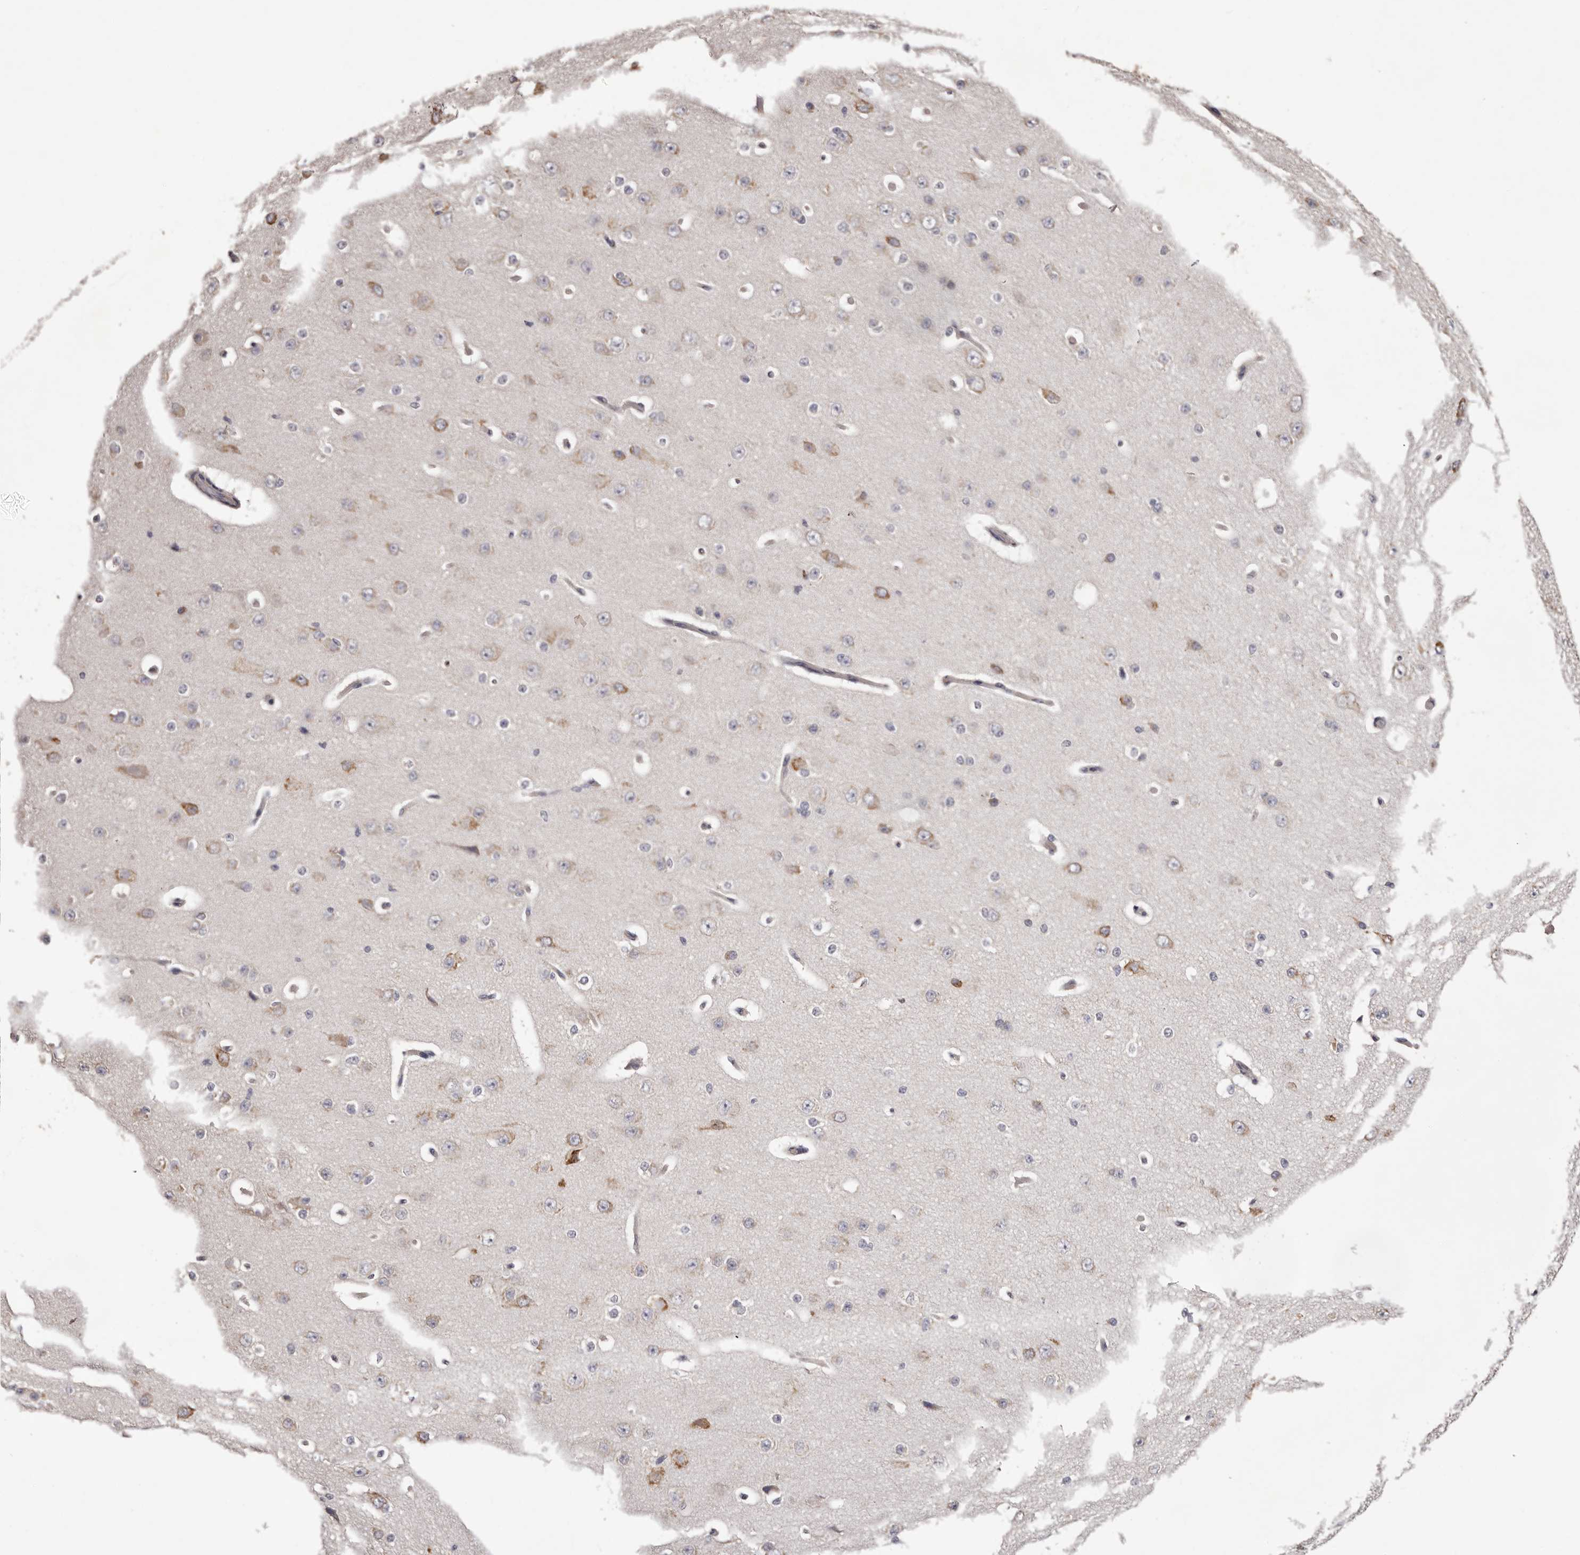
{"staining": {"intensity": "negative", "quantity": "none", "location": "none"}, "tissue": "cerebral cortex", "cell_type": "Endothelial cells", "image_type": "normal", "snomed": [{"axis": "morphology", "description": "Normal tissue, NOS"}, {"axis": "morphology", "description": "Developmental malformation"}, {"axis": "topography", "description": "Cerebral cortex"}], "caption": "Endothelial cells show no significant protein positivity in normal cerebral cortex. Nuclei are stained in blue.", "gene": "ETNK1", "patient": {"sex": "female", "age": 30}}